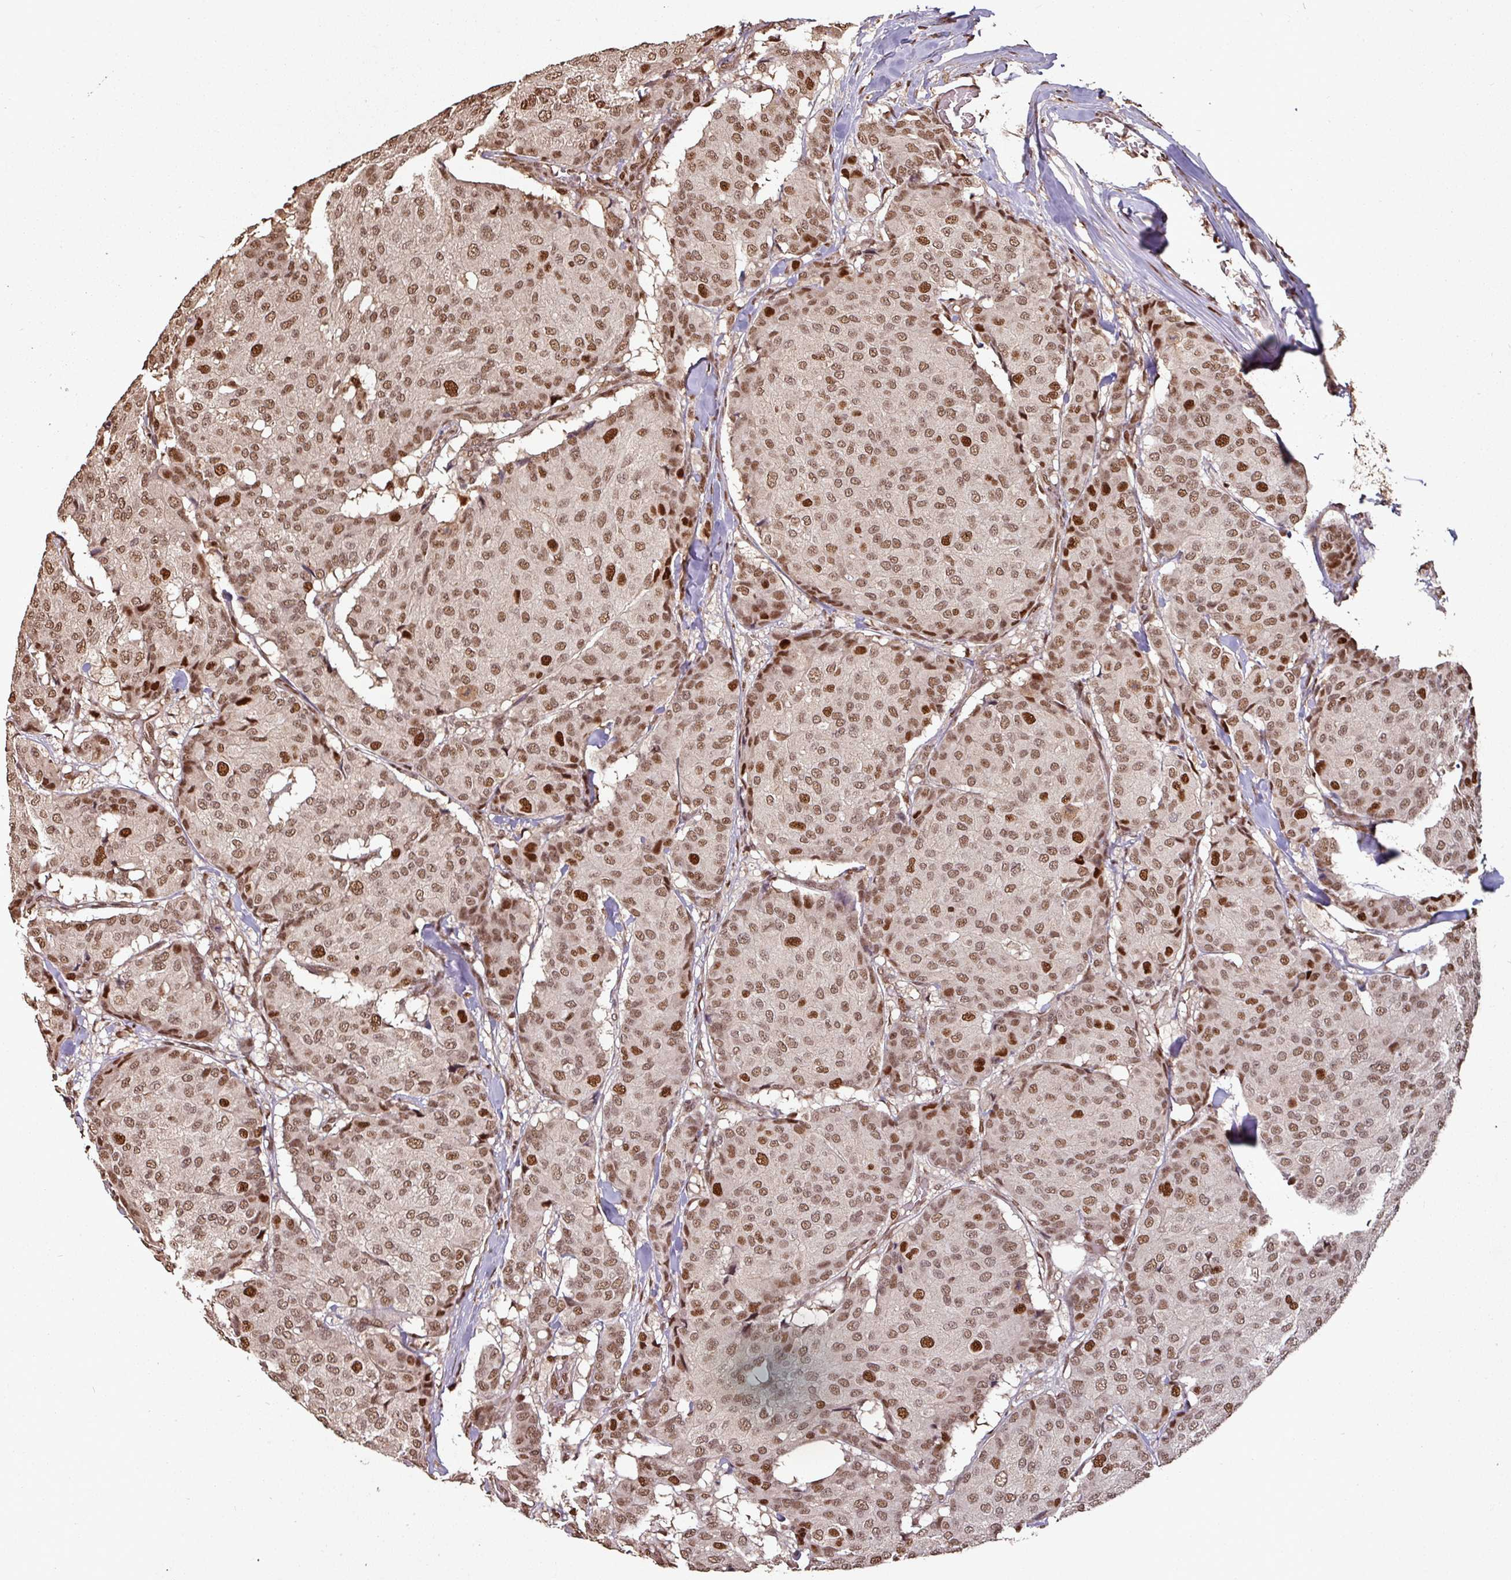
{"staining": {"intensity": "moderate", "quantity": ">75%", "location": "nuclear"}, "tissue": "breast cancer", "cell_type": "Tumor cells", "image_type": "cancer", "snomed": [{"axis": "morphology", "description": "Duct carcinoma"}, {"axis": "topography", "description": "Breast"}], "caption": "Immunohistochemical staining of infiltrating ductal carcinoma (breast) reveals moderate nuclear protein positivity in approximately >75% of tumor cells. The staining was performed using DAB, with brown indicating positive protein expression. Nuclei are stained blue with hematoxylin.", "gene": "POLD1", "patient": {"sex": "female", "age": 75}}